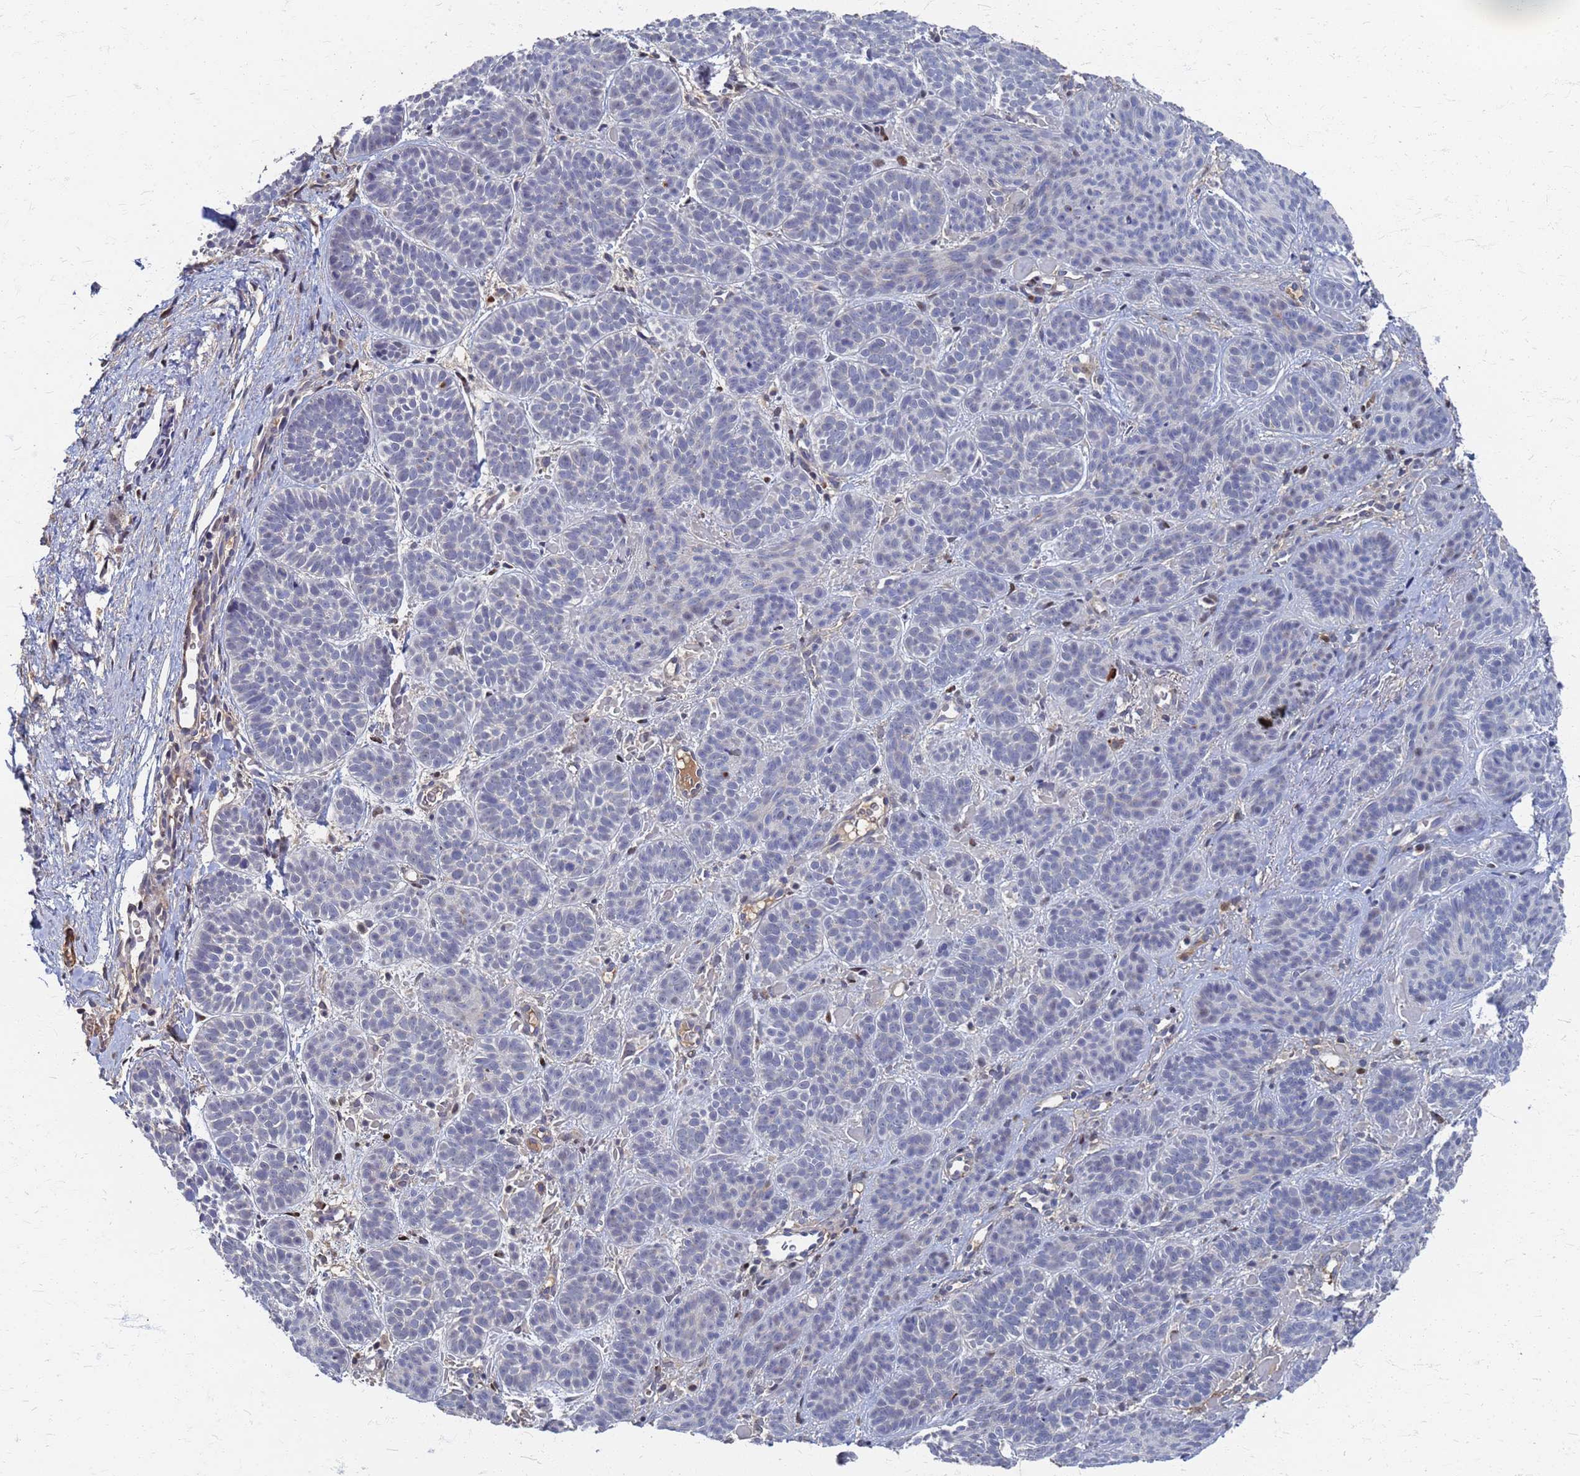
{"staining": {"intensity": "negative", "quantity": "none", "location": "none"}, "tissue": "skin cancer", "cell_type": "Tumor cells", "image_type": "cancer", "snomed": [{"axis": "morphology", "description": "Basal cell carcinoma"}, {"axis": "topography", "description": "Skin"}], "caption": "Immunohistochemical staining of human skin cancer (basal cell carcinoma) exhibits no significant positivity in tumor cells. (DAB immunohistochemistry with hematoxylin counter stain).", "gene": "ATPAF1", "patient": {"sex": "male", "age": 85}}